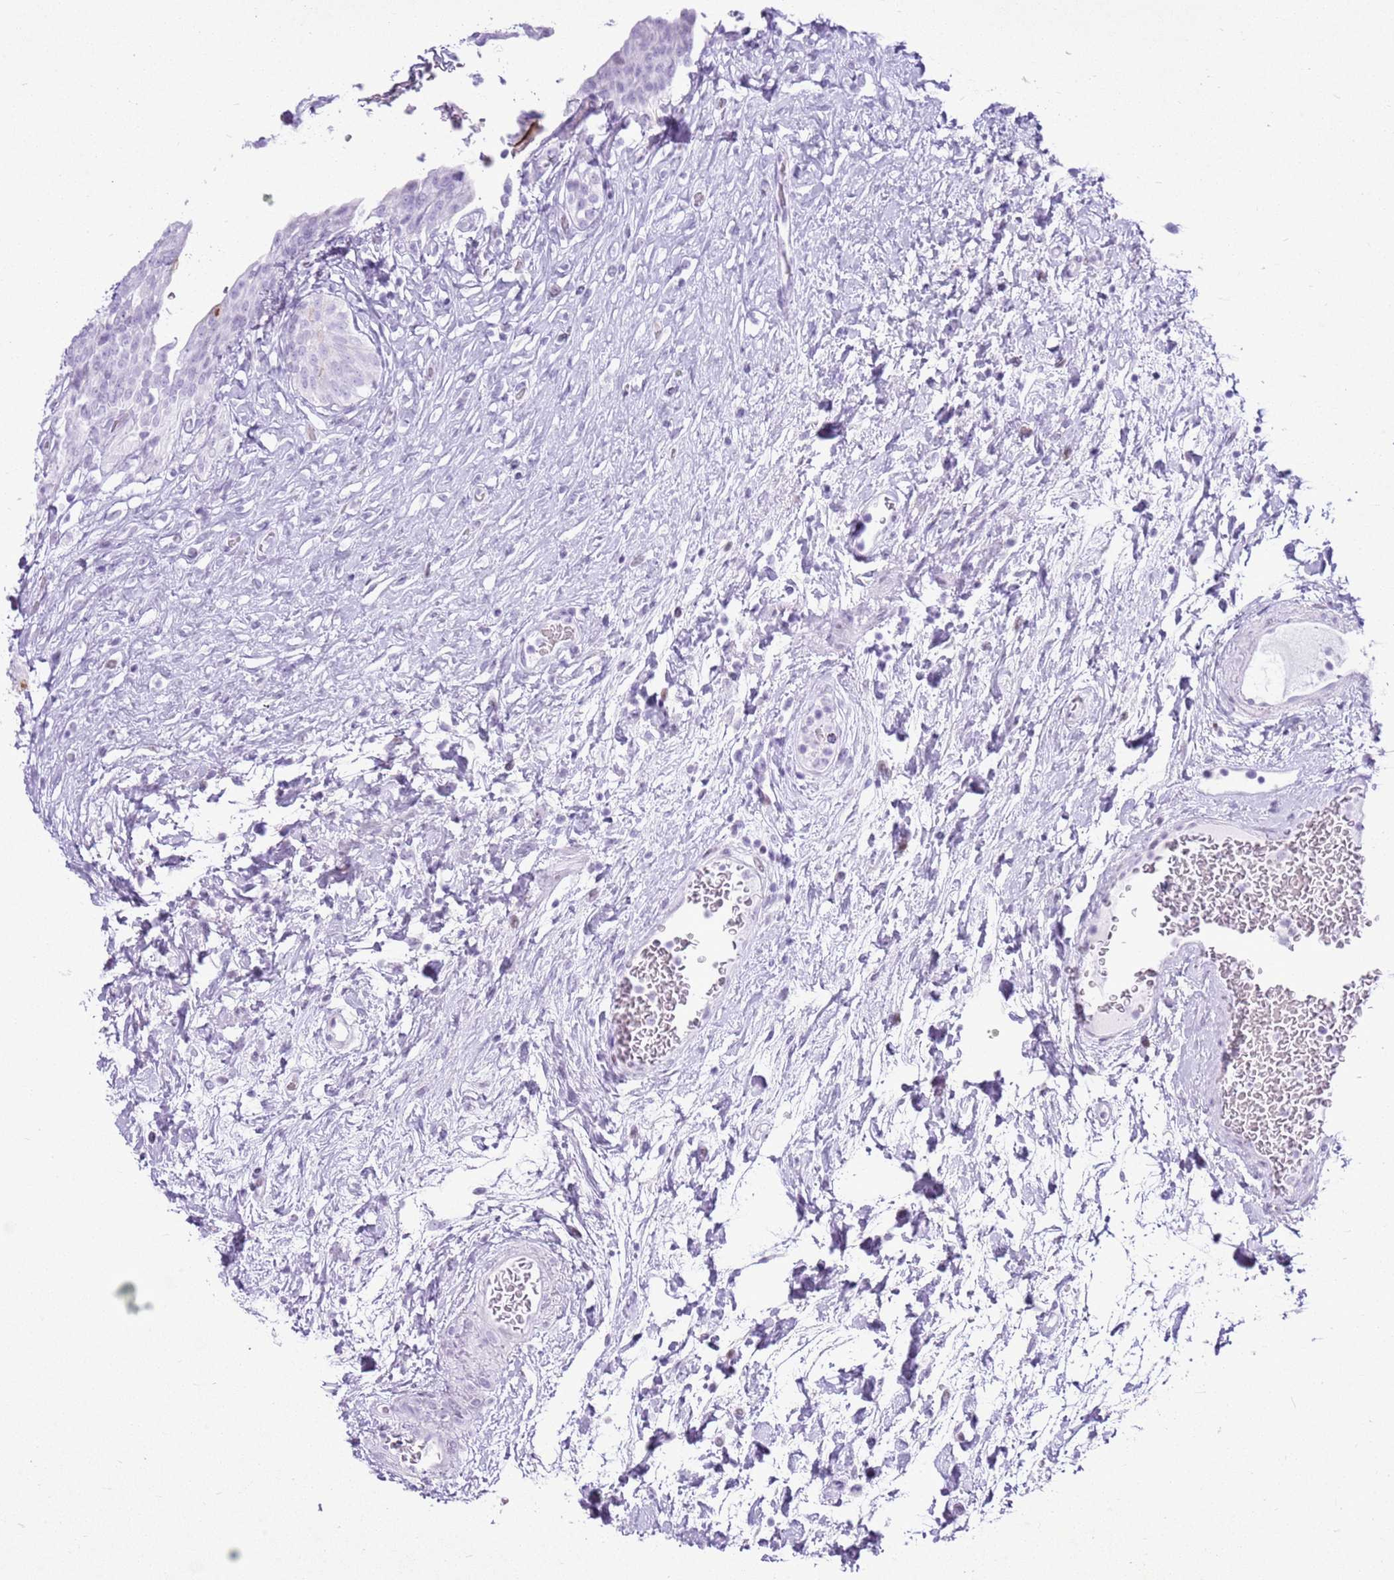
{"staining": {"intensity": "strong", "quantity": "25%-75%", "location": "cytoplasmic/membranous"}, "tissue": "urinary bladder", "cell_type": "Urothelial cells", "image_type": "normal", "snomed": [{"axis": "morphology", "description": "Normal tissue, NOS"}, {"axis": "topography", "description": "Urinary bladder"}], "caption": "Brown immunohistochemical staining in normal human urinary bladder demonstrates strong cytoplasmic/membranous staining in approximately 25%-75% of urothelial cells.", "gene": "ASIP", "patient": {"sex": "male", "age": 74}}